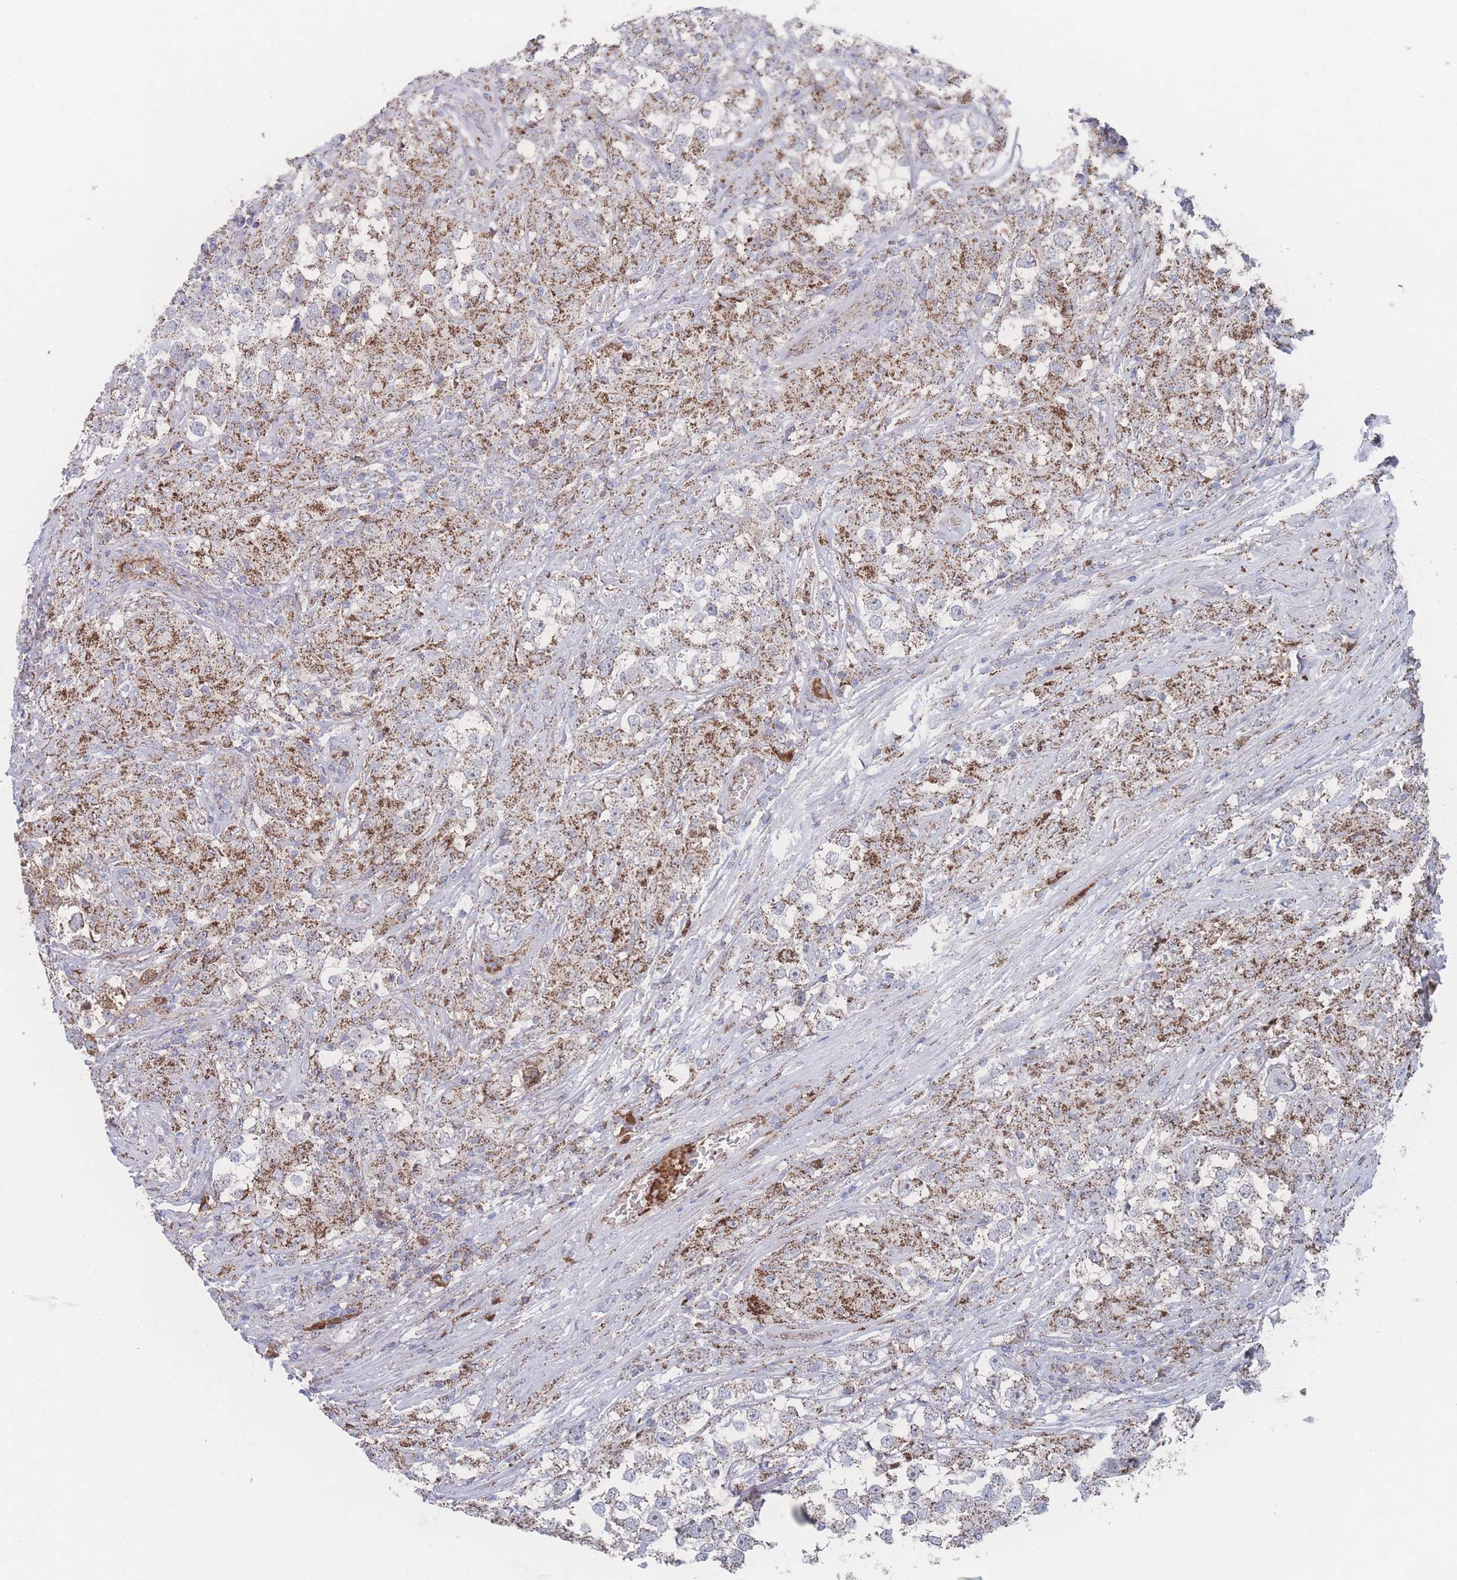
{"staining": {"intensity": "moderate", "quantity": ">75%", "location": "cytoplasmic/membranous"}, "tissue": "testis cancer", "cell_type": "Tumor cells", "image_type": "cancer", "snomed": [{"axis": "morphology", "description": "Seminoma, NOS"}, {"axis": "topography", "description": "Testis"}], "caption": "A brown stain labels moderate cytoplasmic/membranous staining of a protein in human testis cancer tumor cells.", "gene": "PEX14", "patient": {"sex": "male", "age": 46}}